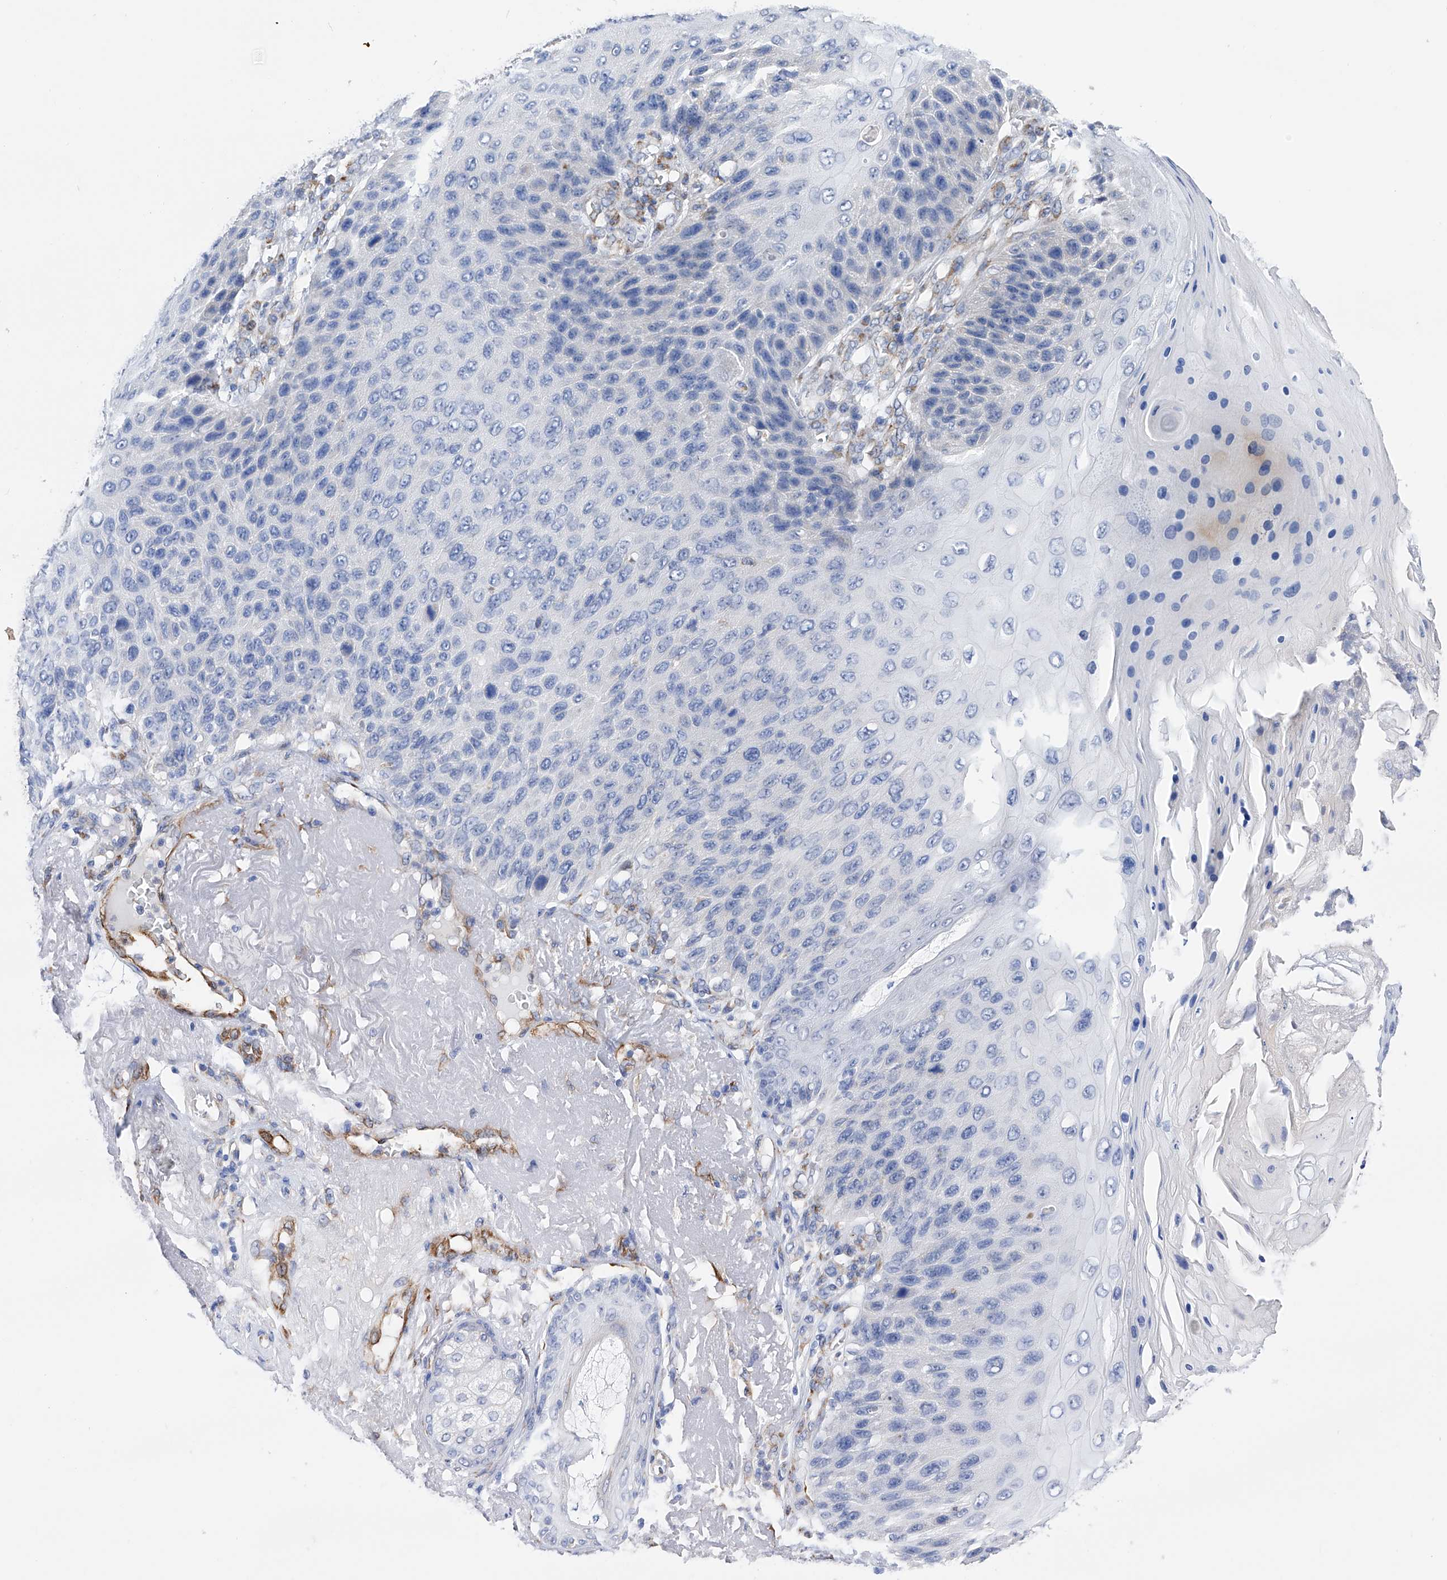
{"staining": {"intensity": "negative", "quantity": "none", "location": "none"}, "tissue": "skin cancer", "cell_type": "Tumor cells", "image_type": "cancer", "snomed": [{"axis": "morphology", "description": "Squamous cell carcinoma, NOS"}, {"axis": "topography", "description": "Skin"}], "caption": "Immunohistochemical staining of skin squamous cell carcinoma reveals no significant expression in tumor cells.", "gene": "PDIA5", "patient": {"sex": "female", "age": 88}}